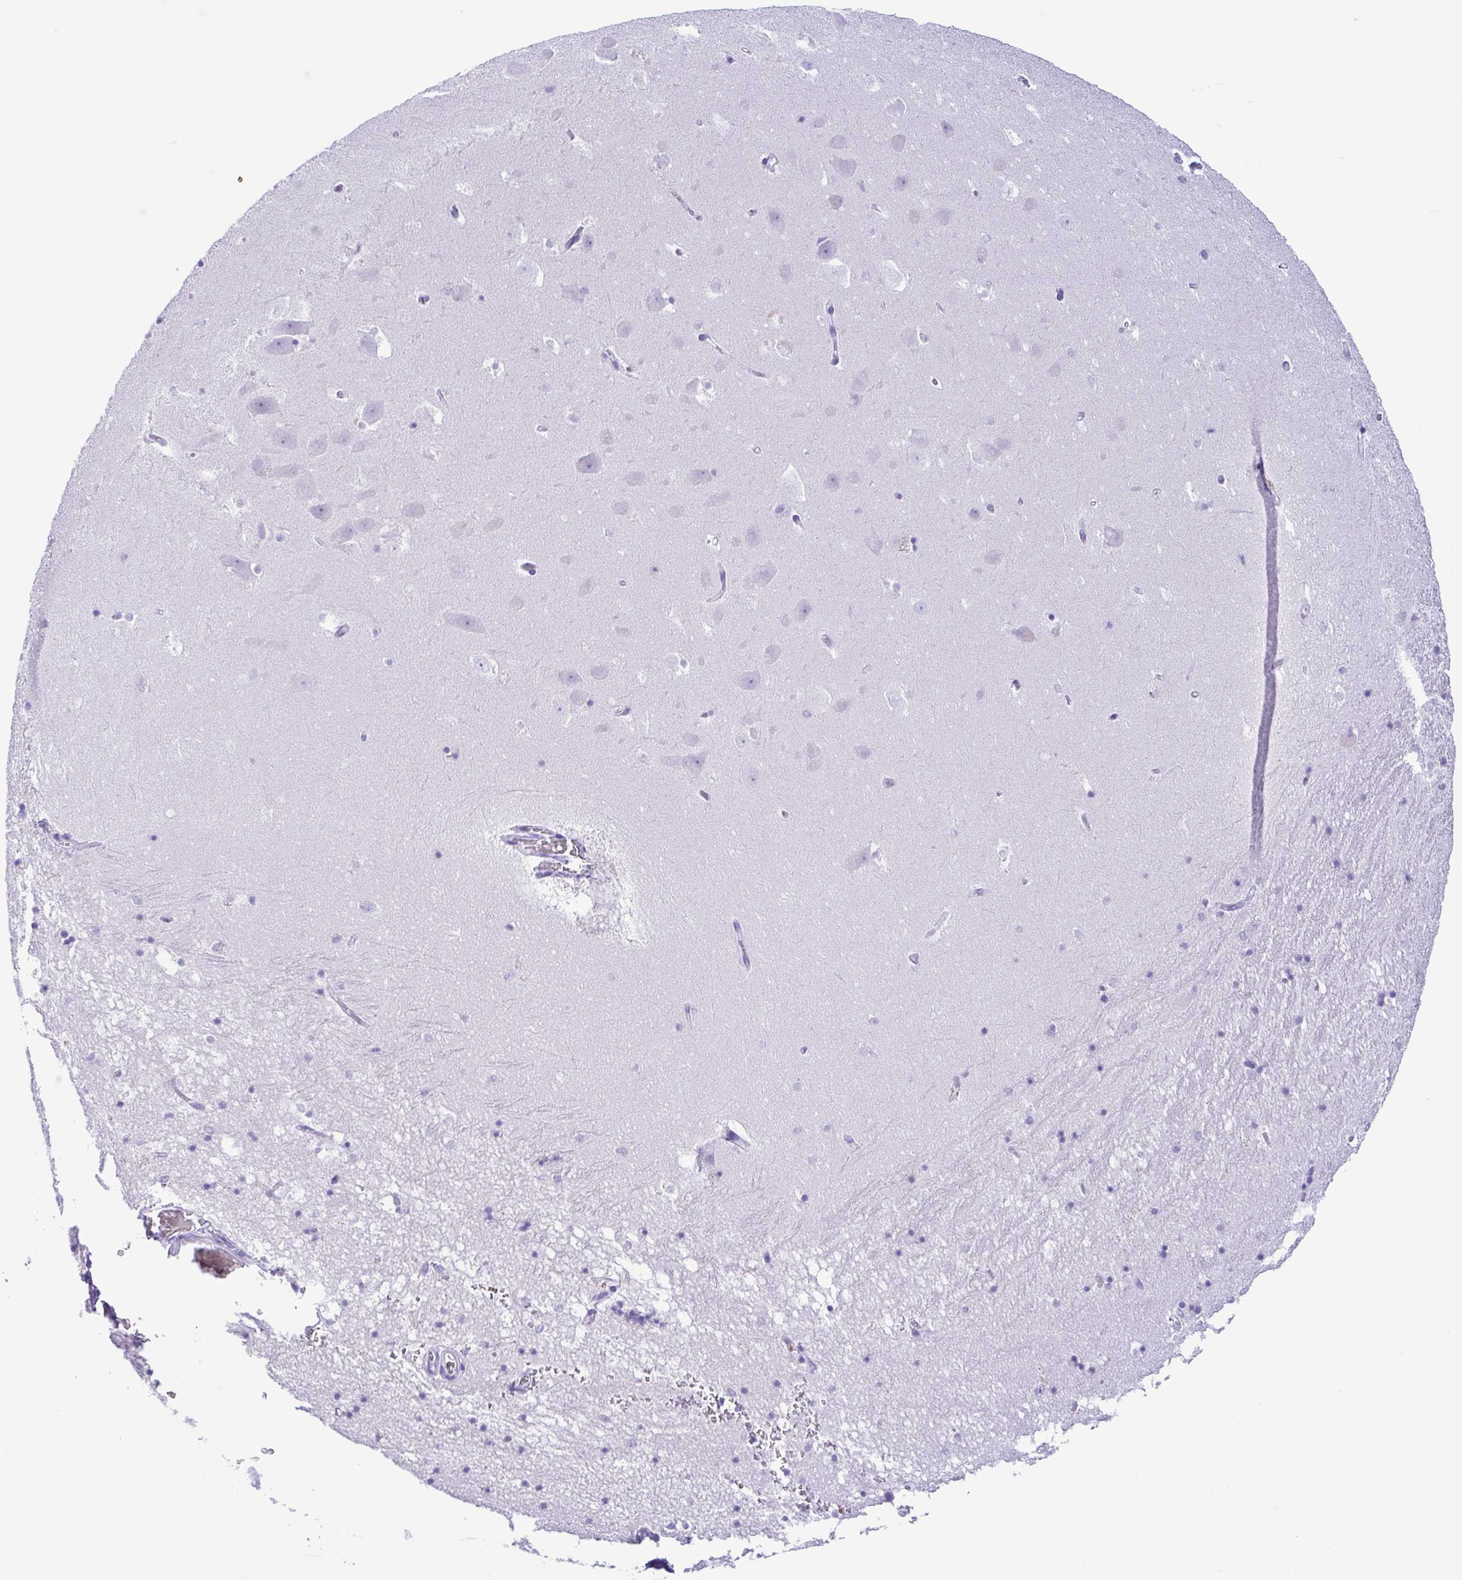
{"staining": {"intensity": "negative", "quantity": "none", "location": "none"}, "tissue": "hippocampus", "cell_type": "Glial cells", "image_type": "normal", "snomed": [{"axis": "morphology", "description": "Normal tissue, NOS"}, {"axis": "topography", "description": "Hippocampus"}], "caption": "An IHC image of normal hippocampus is shown. There is no staining in glial cells of hippocampus.", "gene": "CASP14", "patient": {"sex": "male", "age": 58}}